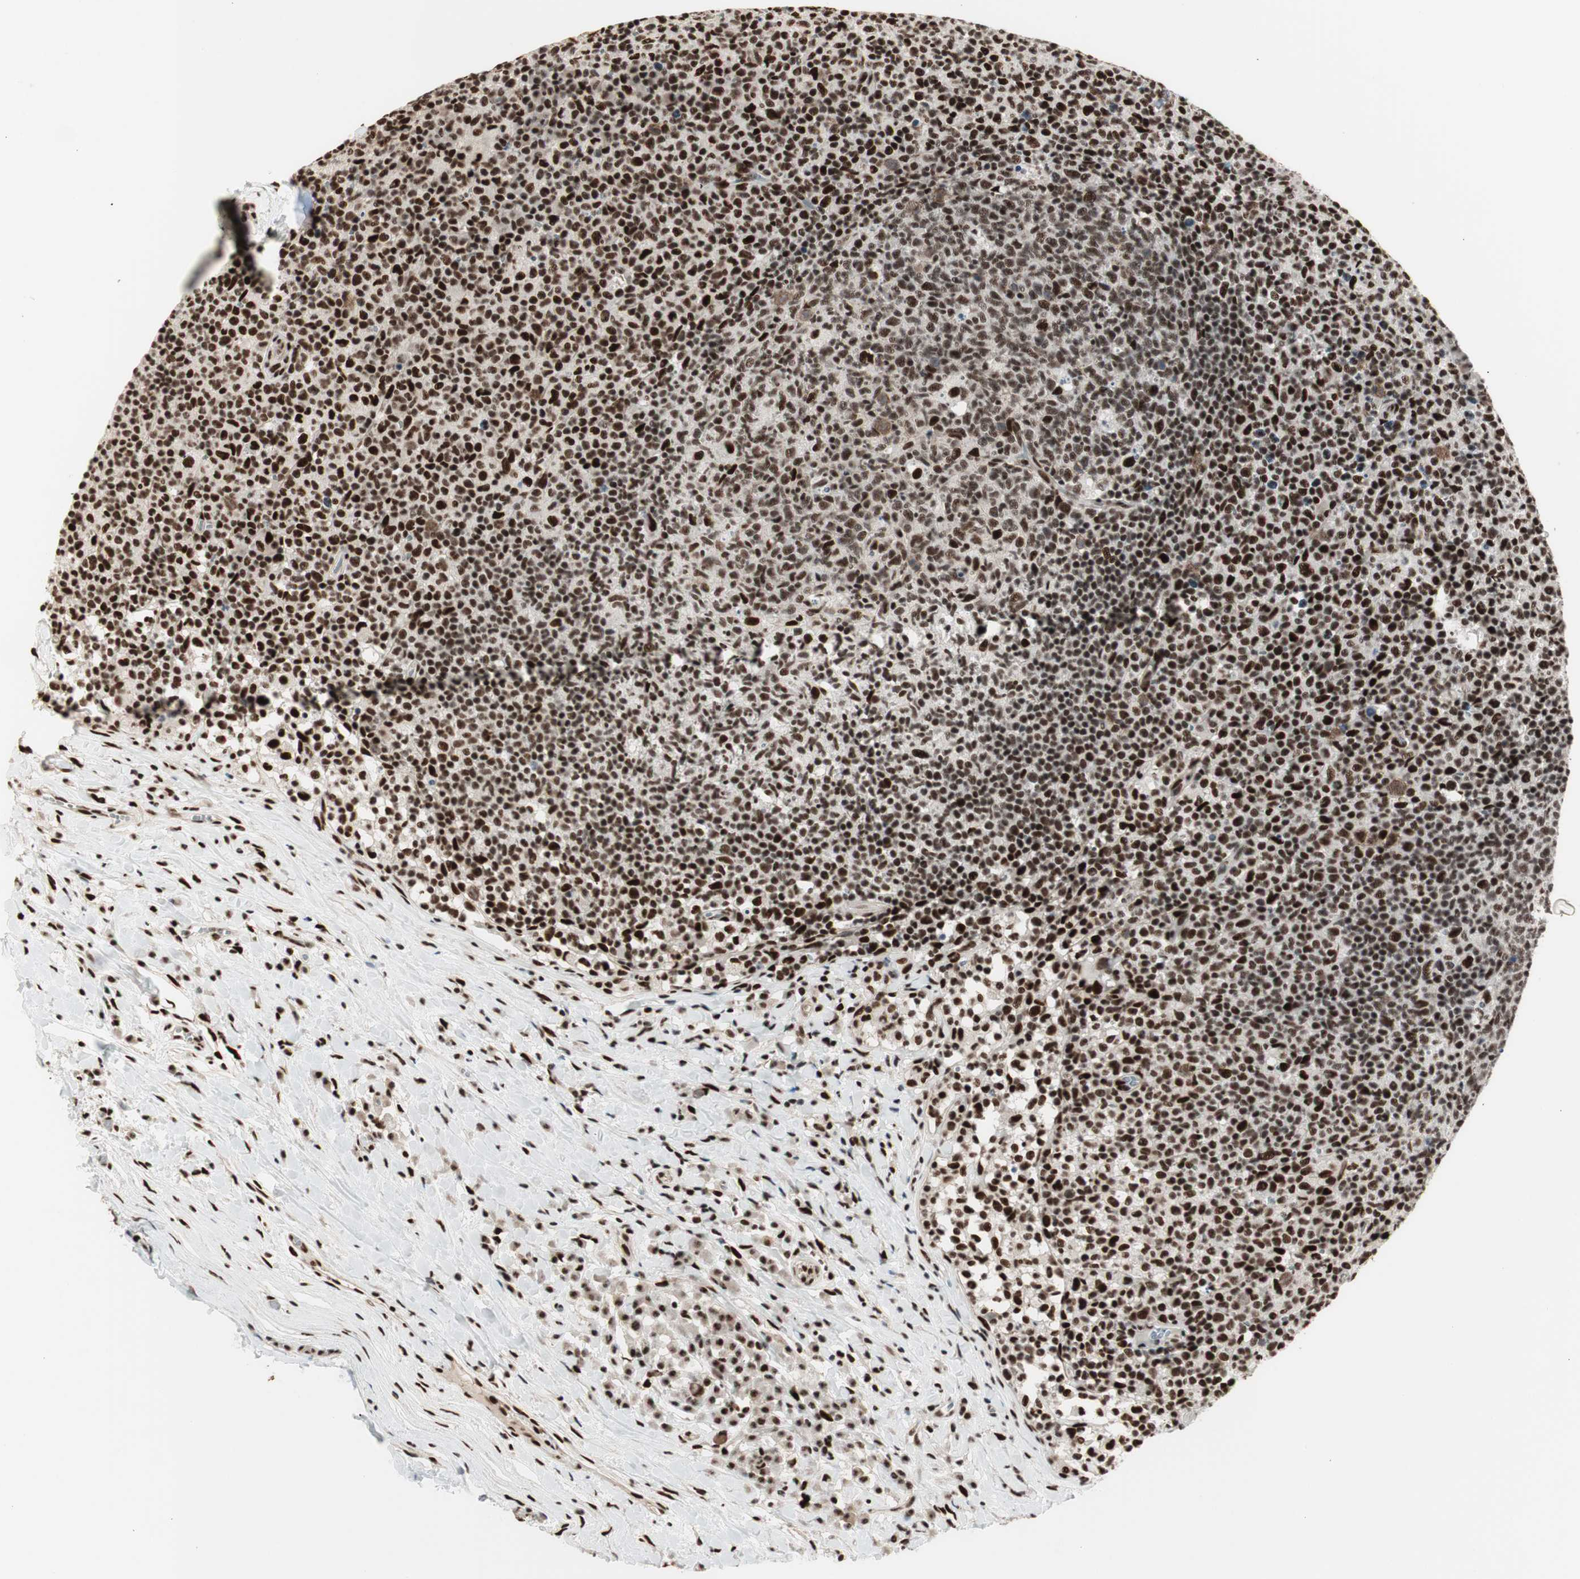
{"staining": {"intensity": "strong", "quantity": ">75%", "location": "nuclear"}, "tissue": "lymph node", "cell_type": "Germinal center cells", "image_type": "normal", "snomed": [{"axis": "morphology", "description": "Normal tissue, NOS"}, {"axis": "morphology", "description": "Inflammation, NOS"}, {"axis": "topography", "description": "Lymph node"}], "caption": "This image demonstrates unremarkable lymph node stained with immunohistochemistry (IHC) to label a protein in brown. The nuclear of germinal center cells show strong positivity for the protein. Nuclei are counter-stained blue.", "gene": "HEXIM1", "patient": {"sex": "male", "age": 55}}